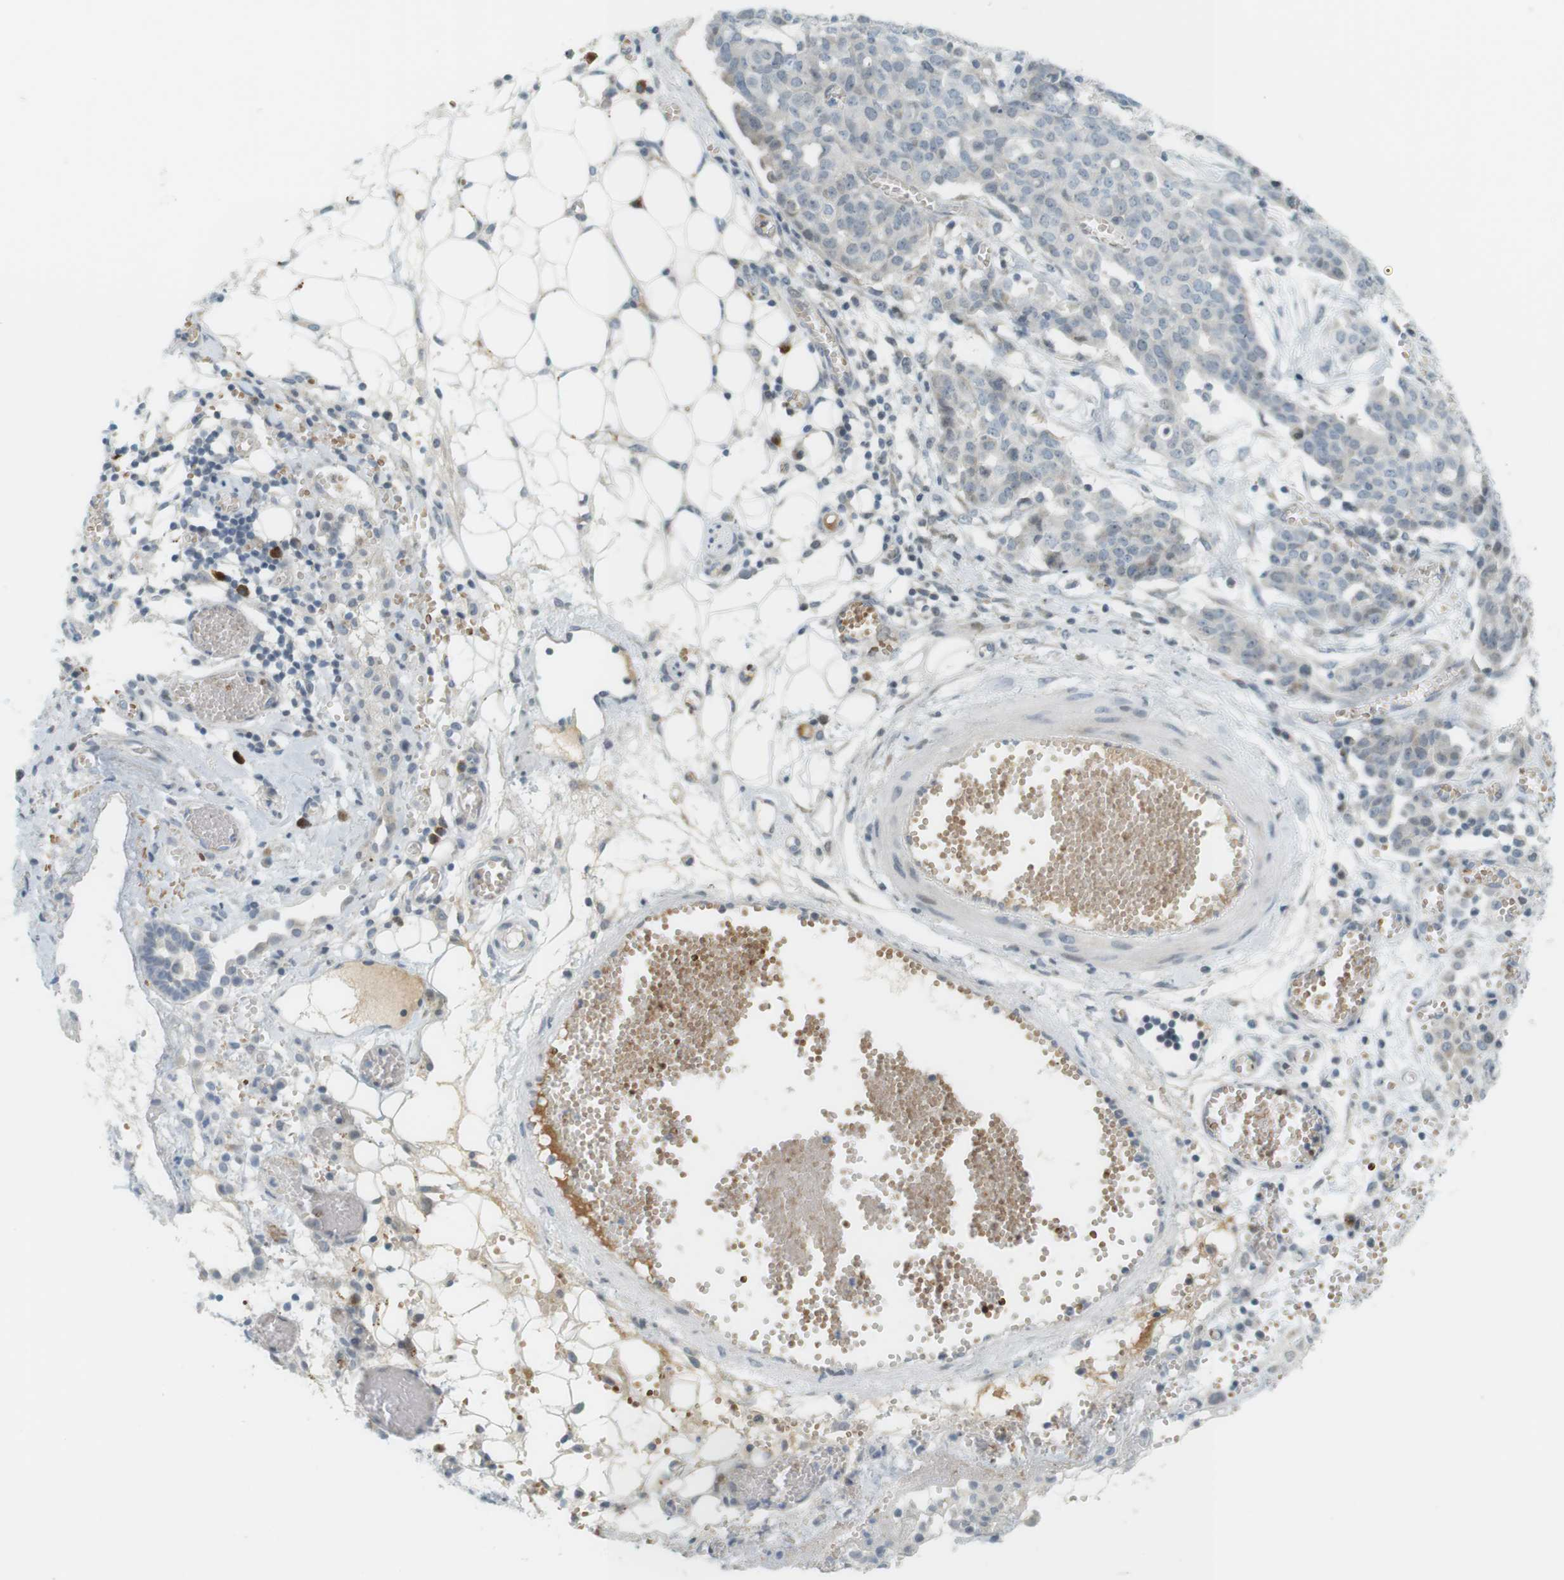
{"staining": {"intensity": "negative", "quantity": "none", "location": "none"}, "tissue": "ovarian cancer", "cell_type": "Tumor cells", "image_type": "cancer", "snomed": [{"axis": "morphology", "description": "Cystadenocarcinoma, serous, NOS"}, {"axis": "topography", "description": "Soft tissue"}, {"axis": "topography", "description": "Ovary"}], "caption": "Immunohistochemical staining of ovarian serous cystadenocarcinoma shows no significant staining in tumor cells. The staining is performed using DAB brown chromogen with nuclei counter-stained in using hematoxylin.", "gene": "DMC1", "patient": {"sex": "female", "age": 57}}